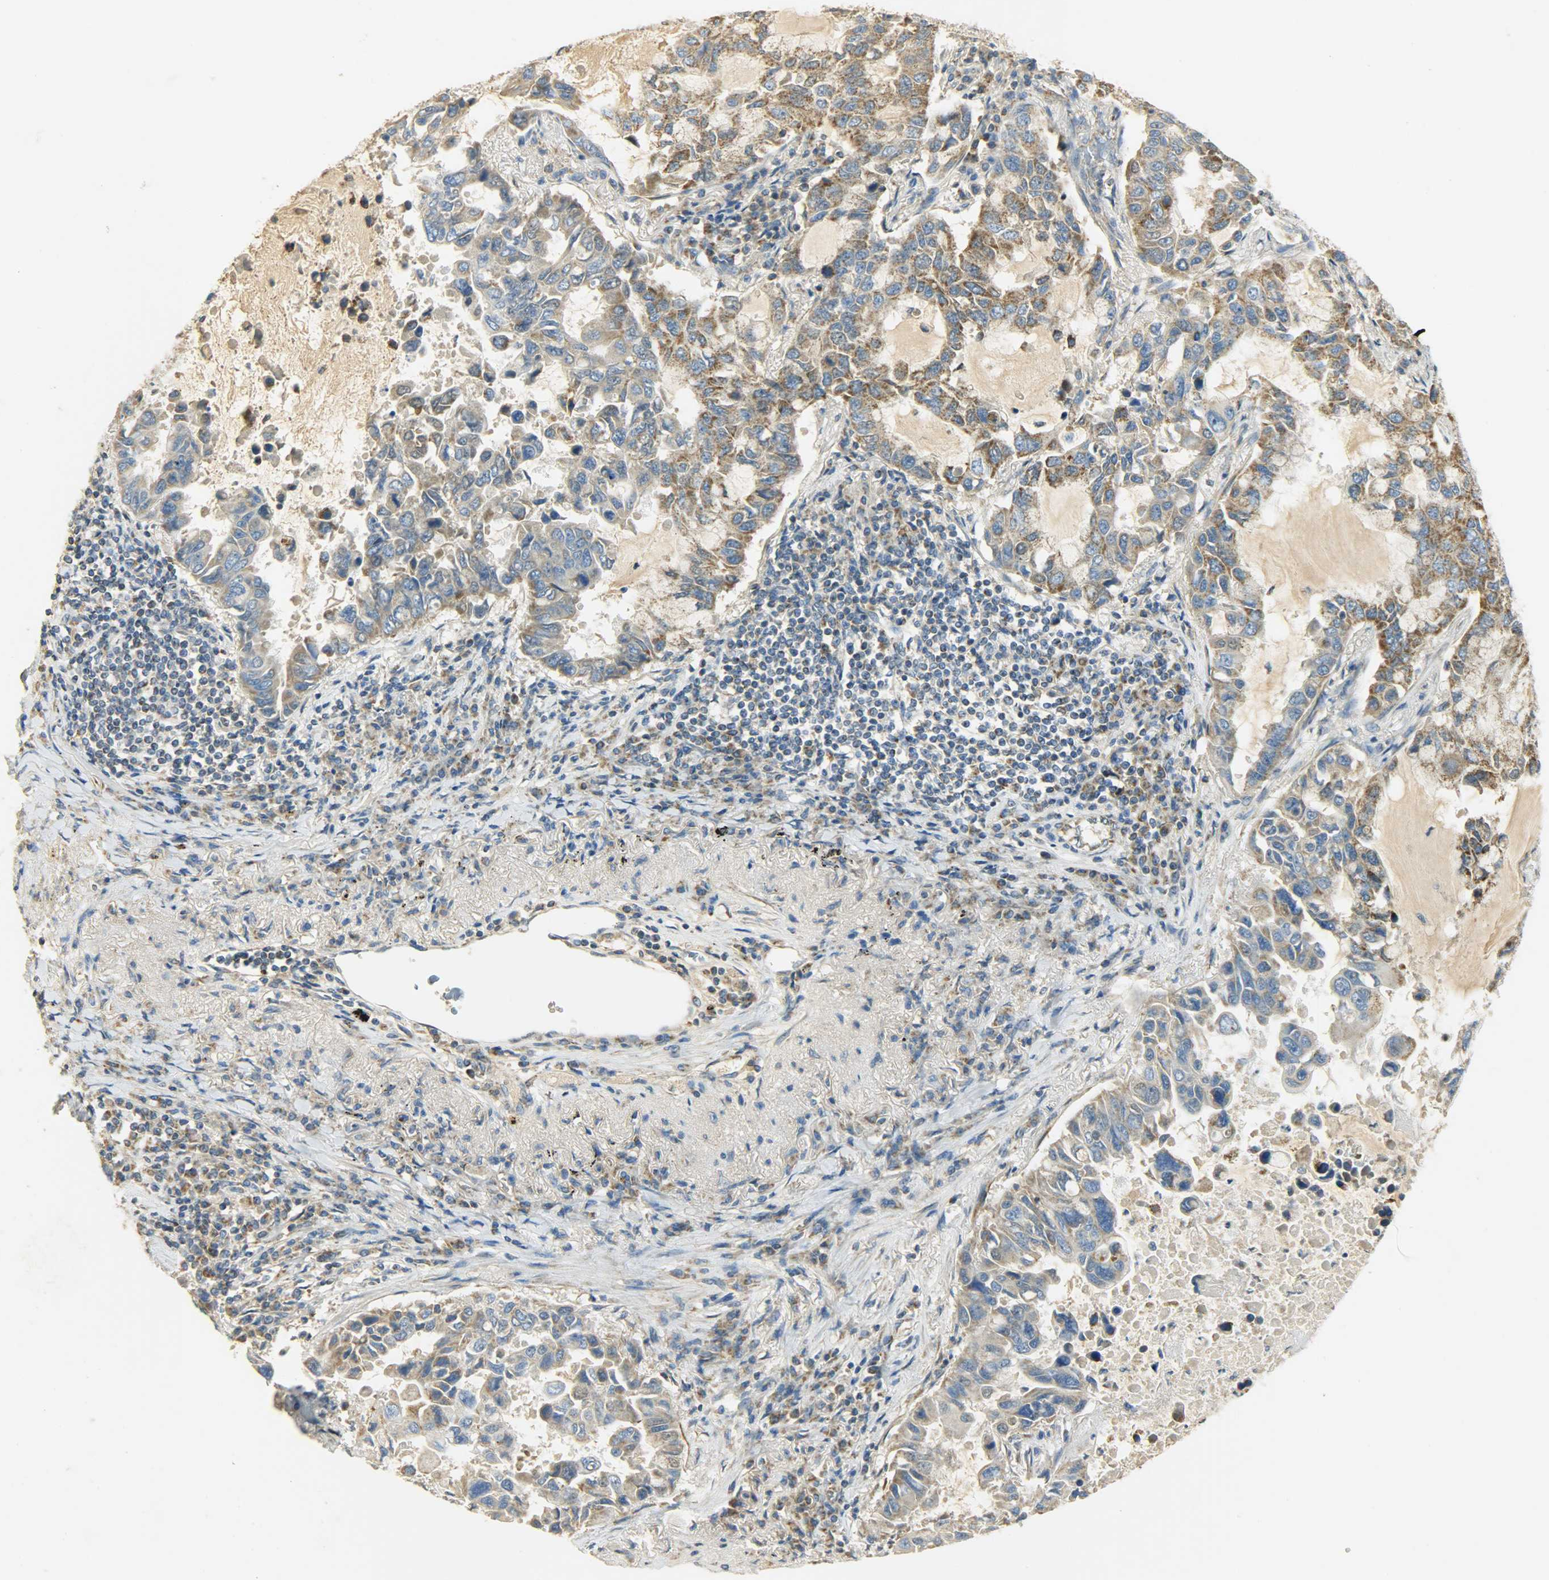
{"staining": {"intensity": "moderate", "quantity": ">75%", "location": "cytoplasmic/membranous"}, "tissue": "lung cancer", "cell_type": "Tumor cells", "image_type": "cancer", "snomed": [{"axis": "morphology", "description": "Adenocarcinoma, NOS"}, {"axis": "topography", "description": "Lung"}], "caption": "Human adenocarcinoma (lung) stained for a protein (brown) reveals moderate cytoplasmic/membranous positive expression in approximately >75% of tumor cells.", "gene": "NNT", "patient": {"sex": "male", "age": 64}}